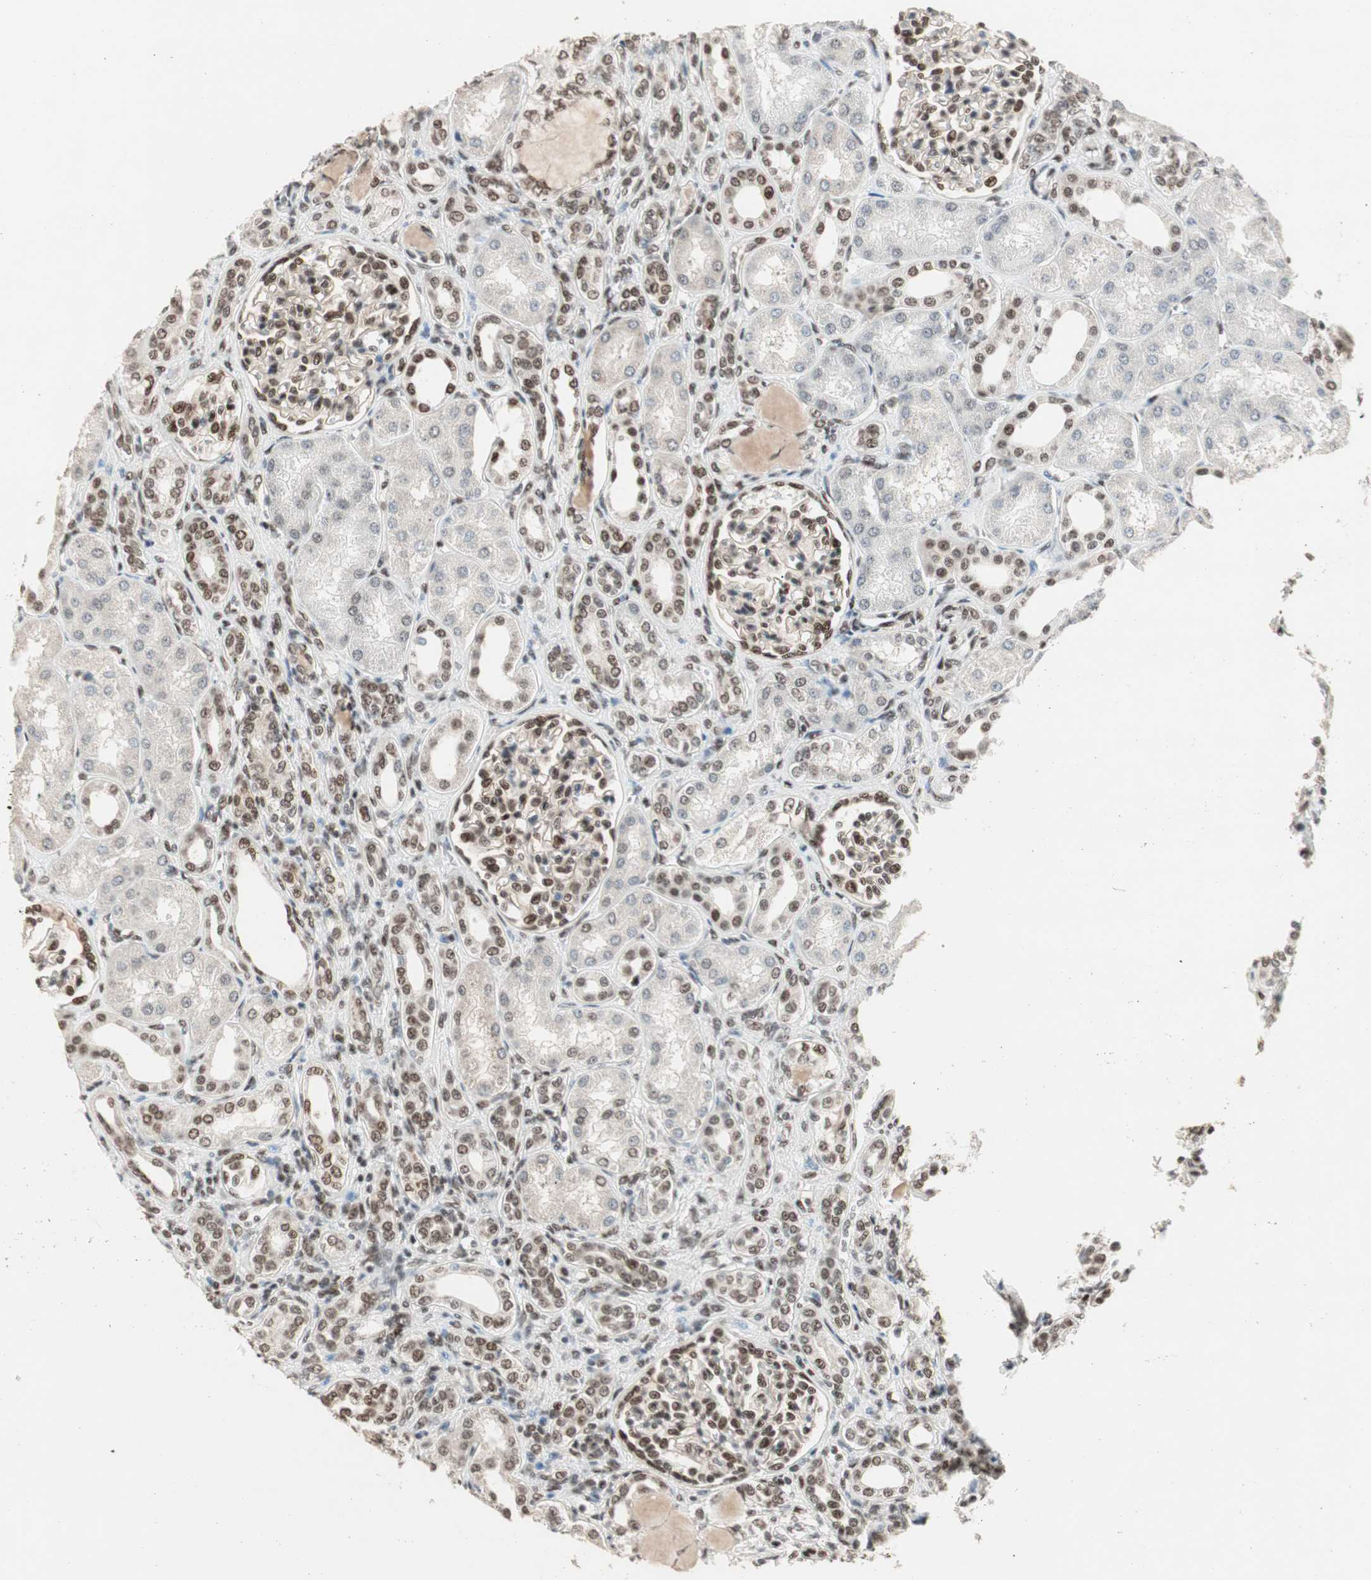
{"staining": {"intensity": "moderate", "quantity": ">75%", "location": "nuclear"}, "tissue": "kidney", "cell_type": "Cells in glomeruli", "image_type": "normal", "snomed": [{"axis": "morphology", "description": "Normal tissue, NOS"}, {"axis": "topography", "description": "Kidney"}], "caption": "Immunohistochemistry (IHC) micrograph of unremarkable kidney: human kidney stained using immunohistochemistry demonstrates medium levels of moderate protein expression localized specifically in the nuclear of cells in glomeruli, appearing as a nuclear brown color.", "gene": "MDC1", "patient": {"sex": "male", "age": 7}}